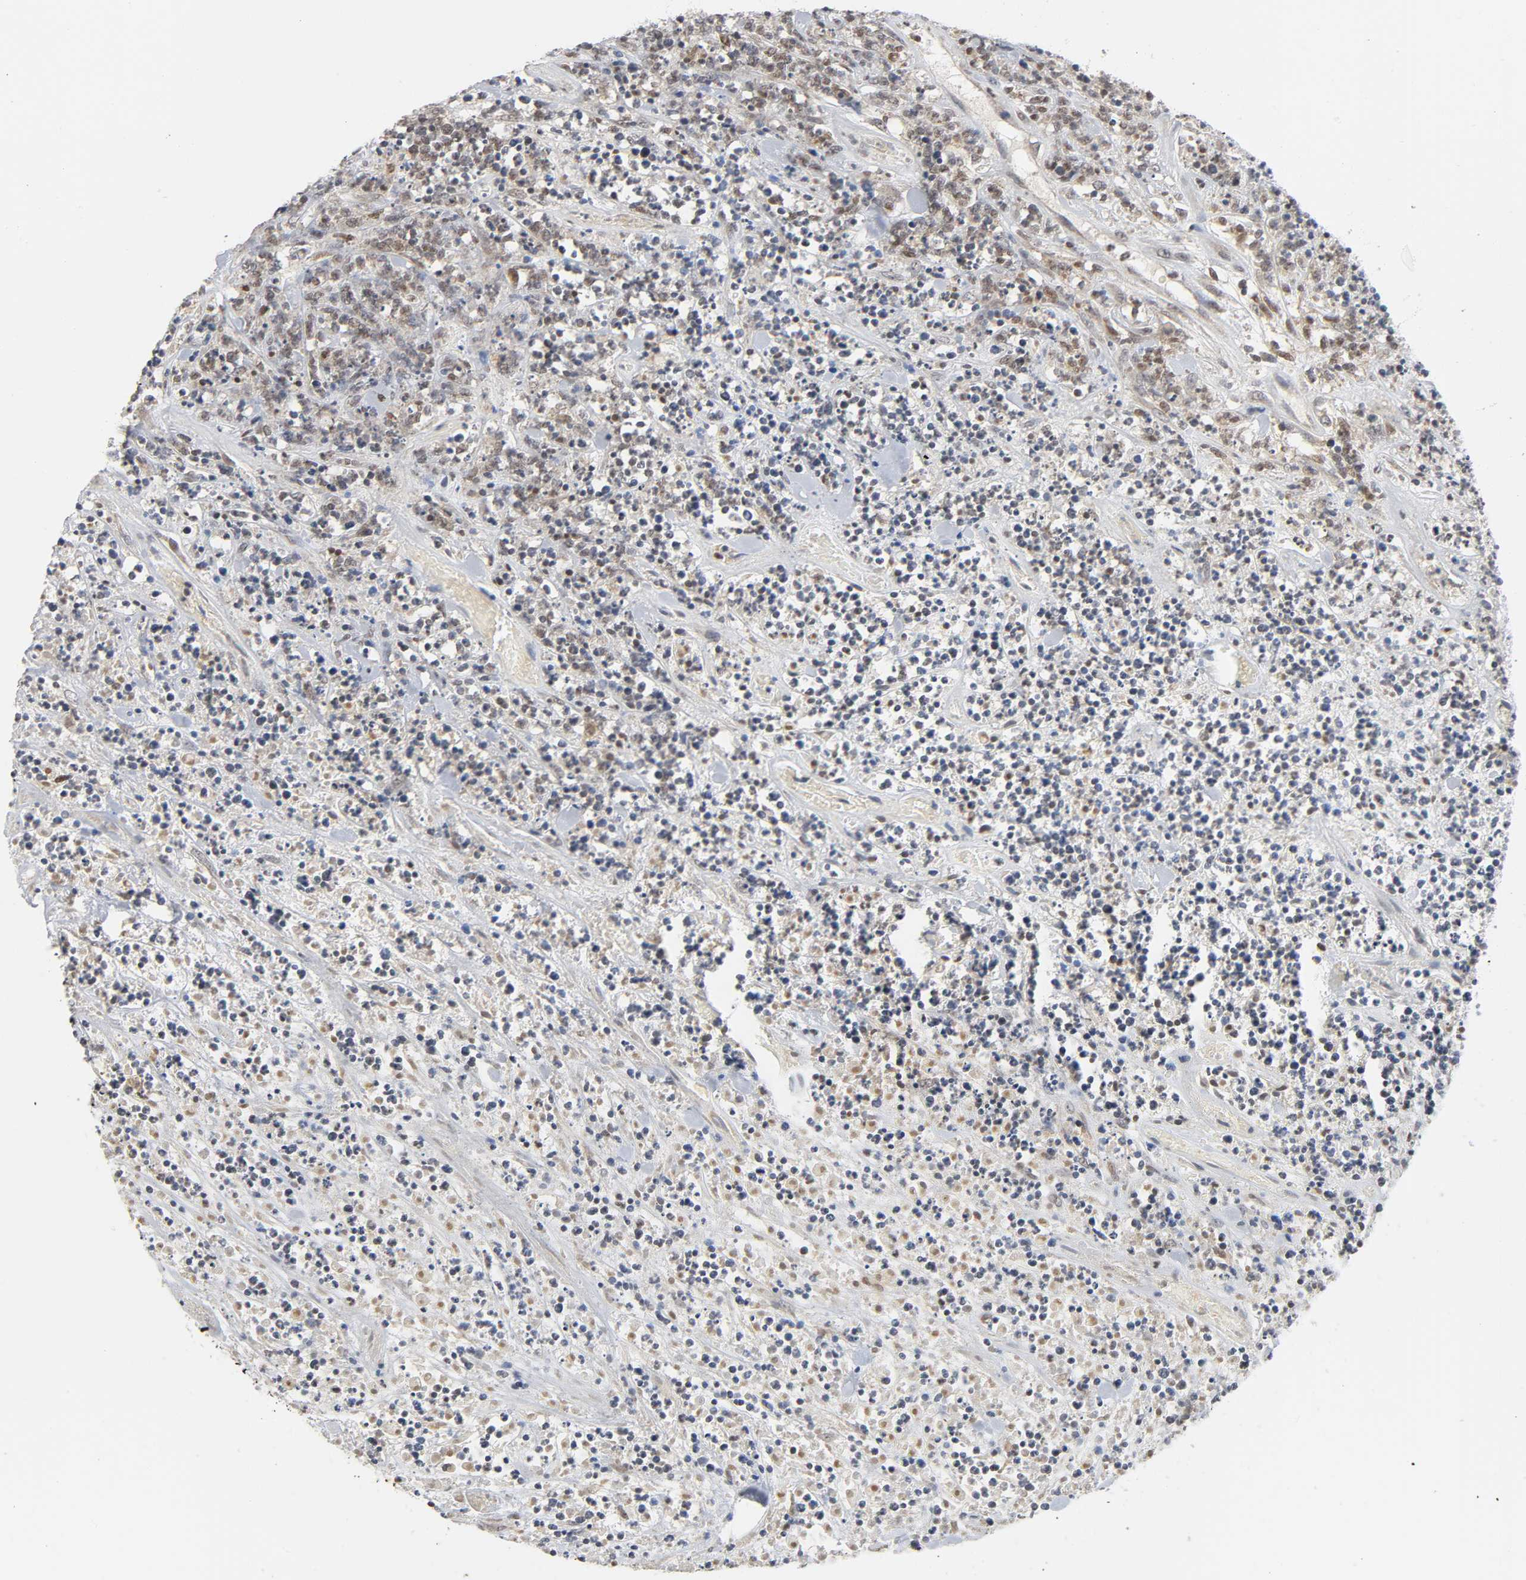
{"staining": {"intensity": "weak", "quantity": "25%-75%", "location": "nuclear"}, "tissue": "lymphoma", "cell_type": "Tumor cells", "image_type": "cancer", "snomed": [{"axis": "morphology", "description": "Malignant lymphoma, non-Hodgkin's type, High grade"}, {"axis": "topography", "description": "Soft tissue"}], "caption": "Weak nuclear staining is appreciated in about 25%-75% of tumor cells in high-grade malignant lymphoma, non-Hodgkin's type. The staining was performed using DAB to visualize the protein expression in brown, while the nuclei were stained in blue with hematoxylin (Magnification: 20x).", "gene": "KAT2B", "patient": {"sex": "male", "age": 18}}